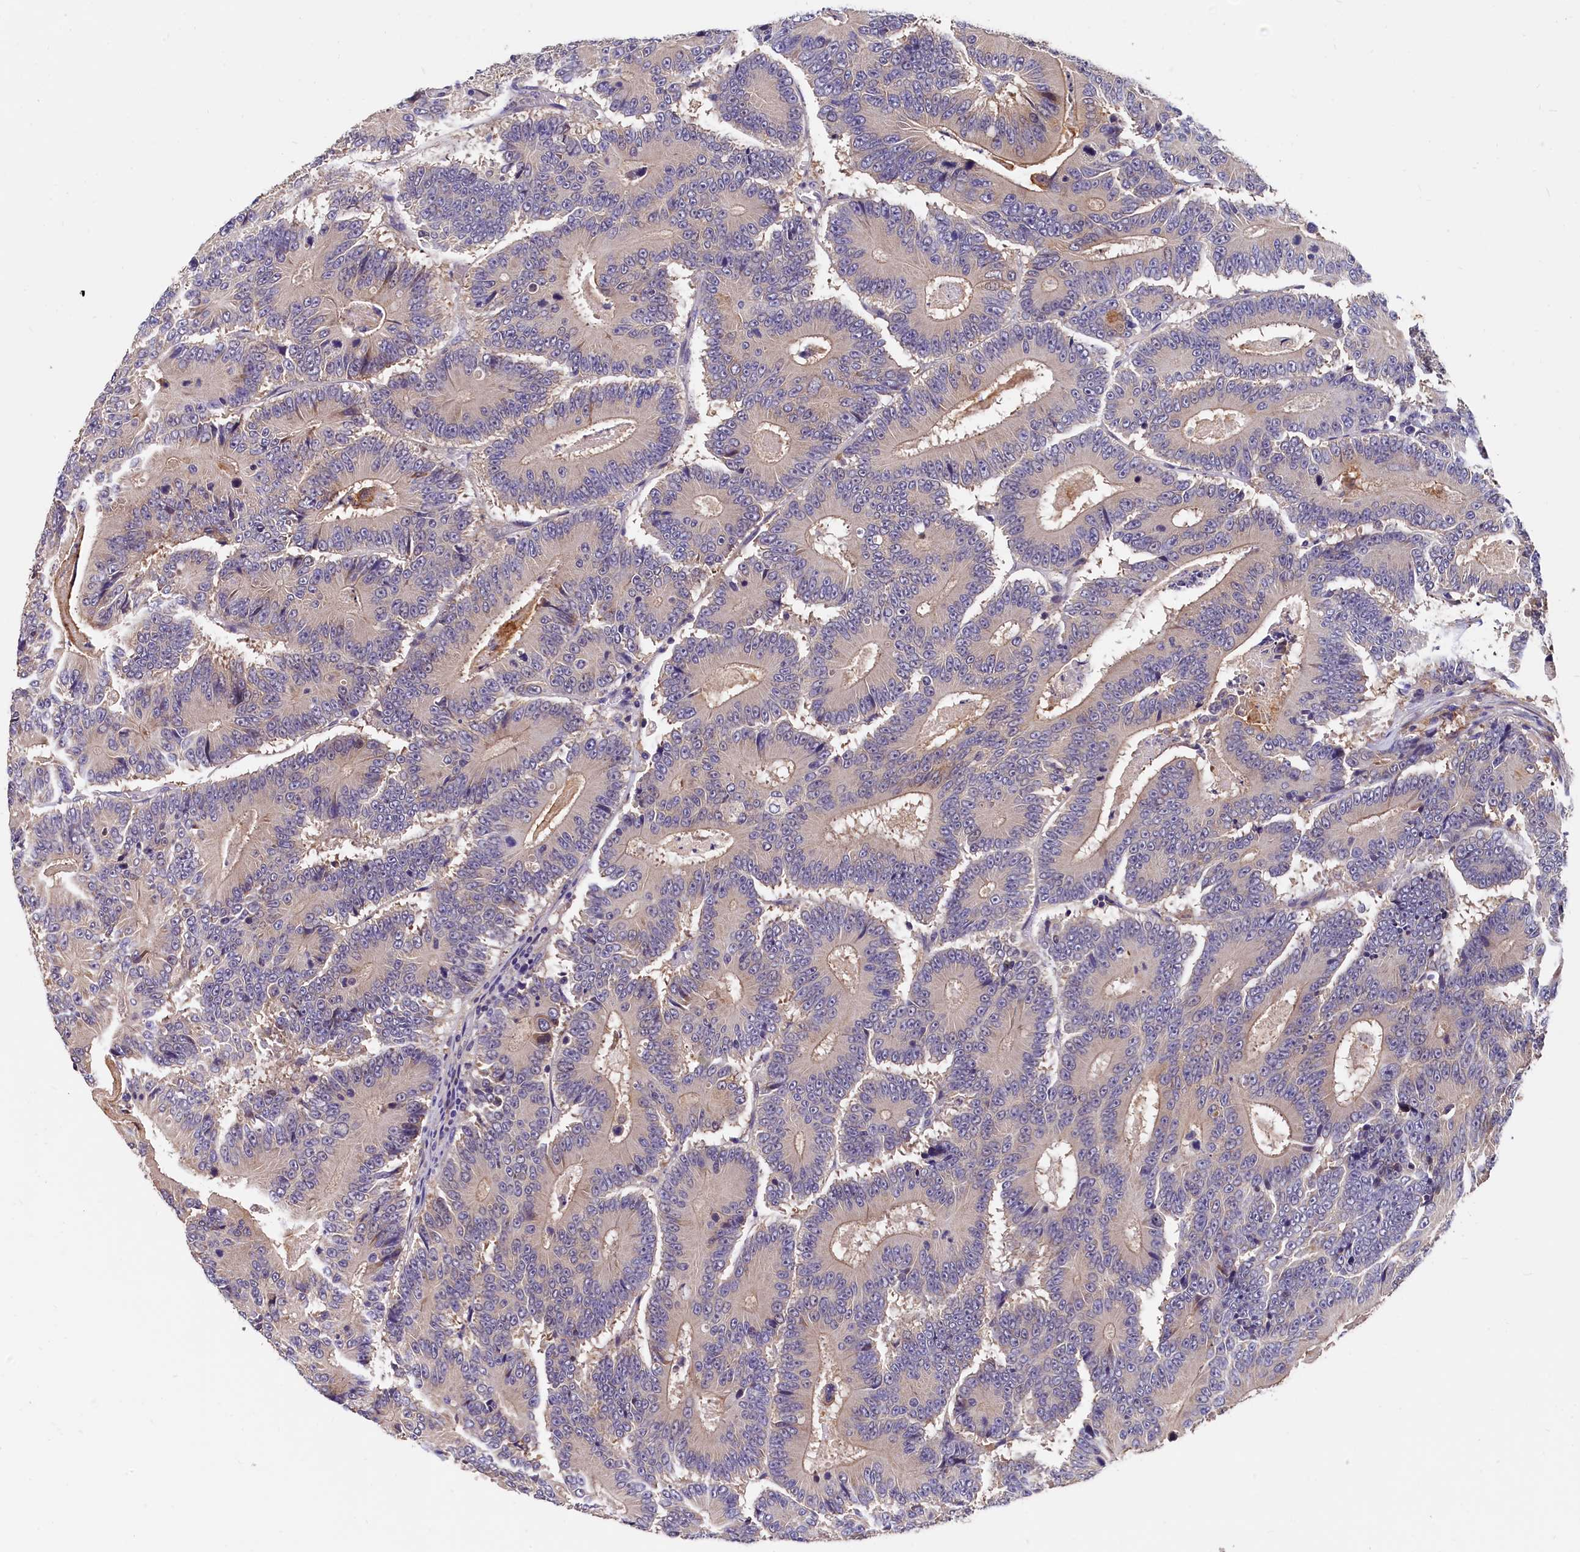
{"staining": {"intensity": "negative", "quantity": "none", "location": "none"}, "tissue": "colorectal cancer", "cell_type": "Tumor cells", "image_type": "cancer", "snomed": [{"axis": "morphology", "description": "Adenocarcinoma, NOS"}, {"axis": "topography", "description": "Colon"}], "caption": "Photomicrograph shows no significant protein positivity in tumor cells of colorectal adenocarcinoma.", "gene": "EPS8L2", "patient": {"sex": "male", "age": 83}}